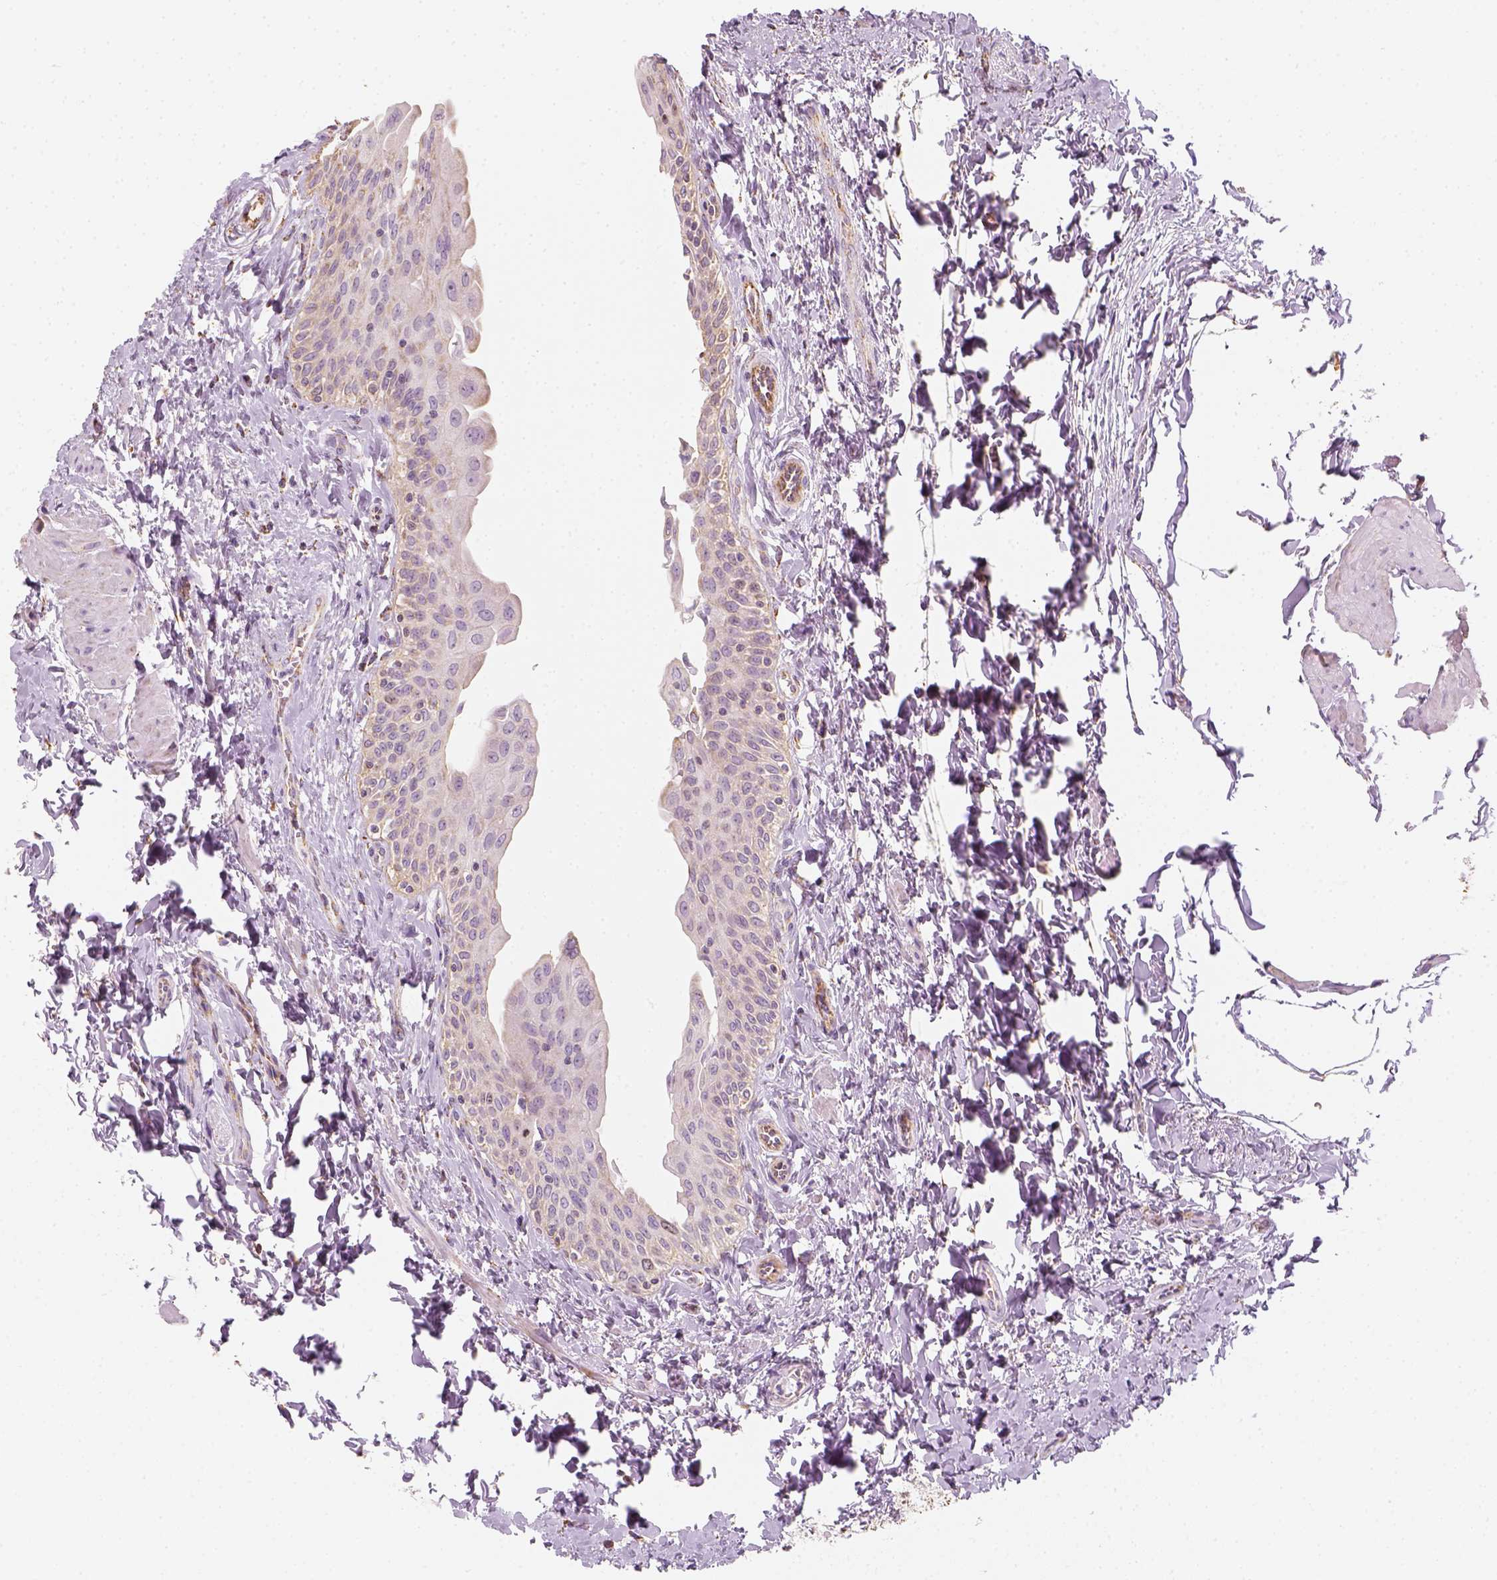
{"staining": {"intensity": "moderate", "quantity": "<25%", "location": "cytoplasmic/membranous"}, "tissue": "urinary bladder", "cell_type": "Urothelial cells", "image_type": "normal", "snomed": [{"axis": "morphology", "description": "Normal tissue, NOS"}, {"axis": "topography", "description": "Urinary bladder"}], "caption": "Immunohistochemistry (DAB) staining of benign human urinary bladder displays moderate cytoplasmic/membranous protein positivity in approximately <25% of urothelial cells.", "gene": "LCA5", "patient": {"sex": "male", "age": 56}}